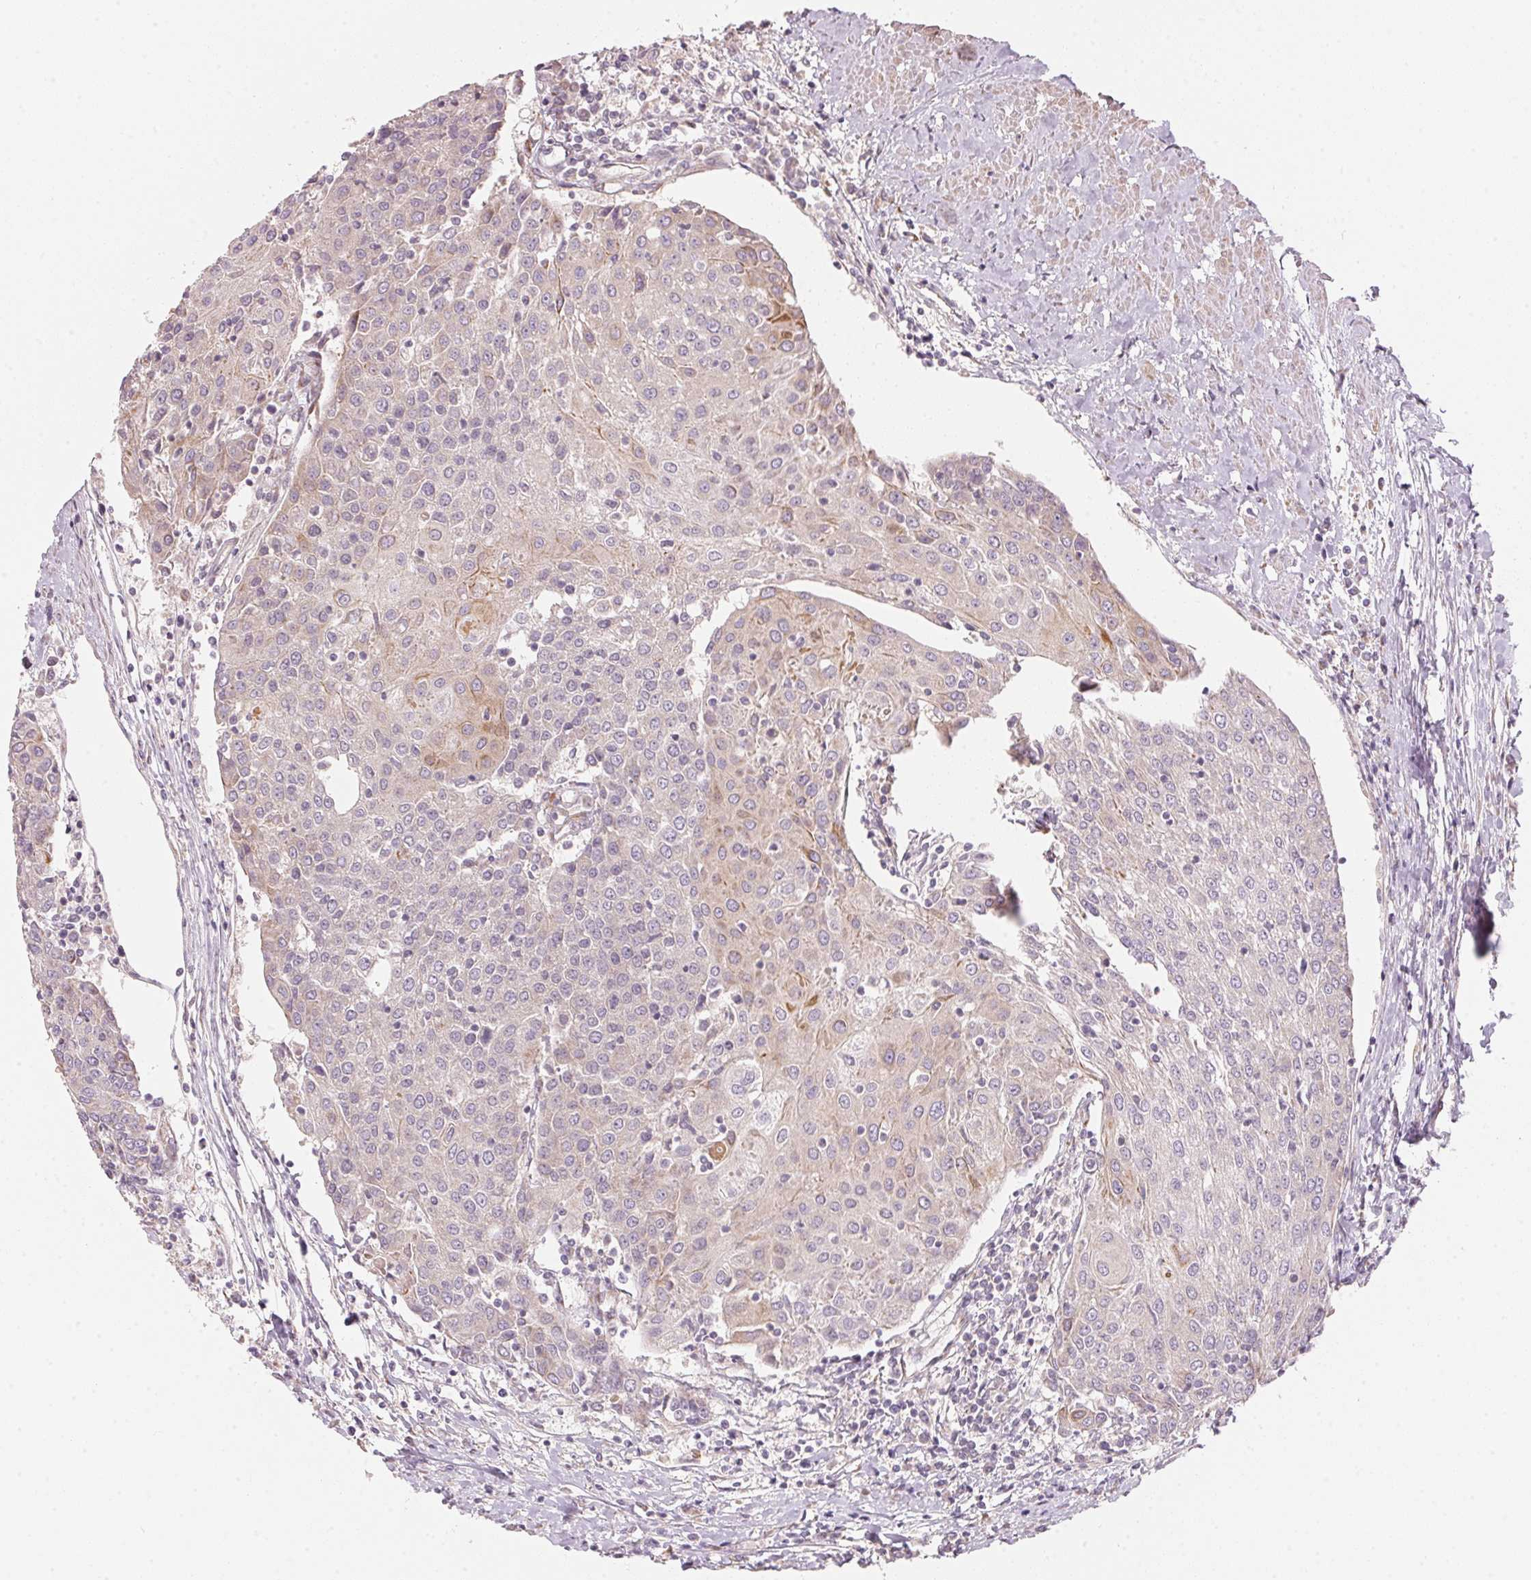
{"staining": {"intensity": "weak", "quantity": "<25%", "location": "cytoplasmic/membranous"}, "tissue": "urothelial cancer", "cell_type": "Tumor cells", "image_type": "cancer", "snomed": [{"axis": "morphology", "description": "Urothelial carcinoma, High grade"}, {"axis": "topography", "description": "Urinary bladder"}], "caption": "The immunohistochemistry photomicrograph has no significant expression in tumor cells of high-grade urothelial carcinoma tissue. (Immunohistochemistry (ihc), brightfield microscopy, high magnification).", "gene": "BLOC1S2", "patient": {"sex": "female", "age": 85}}